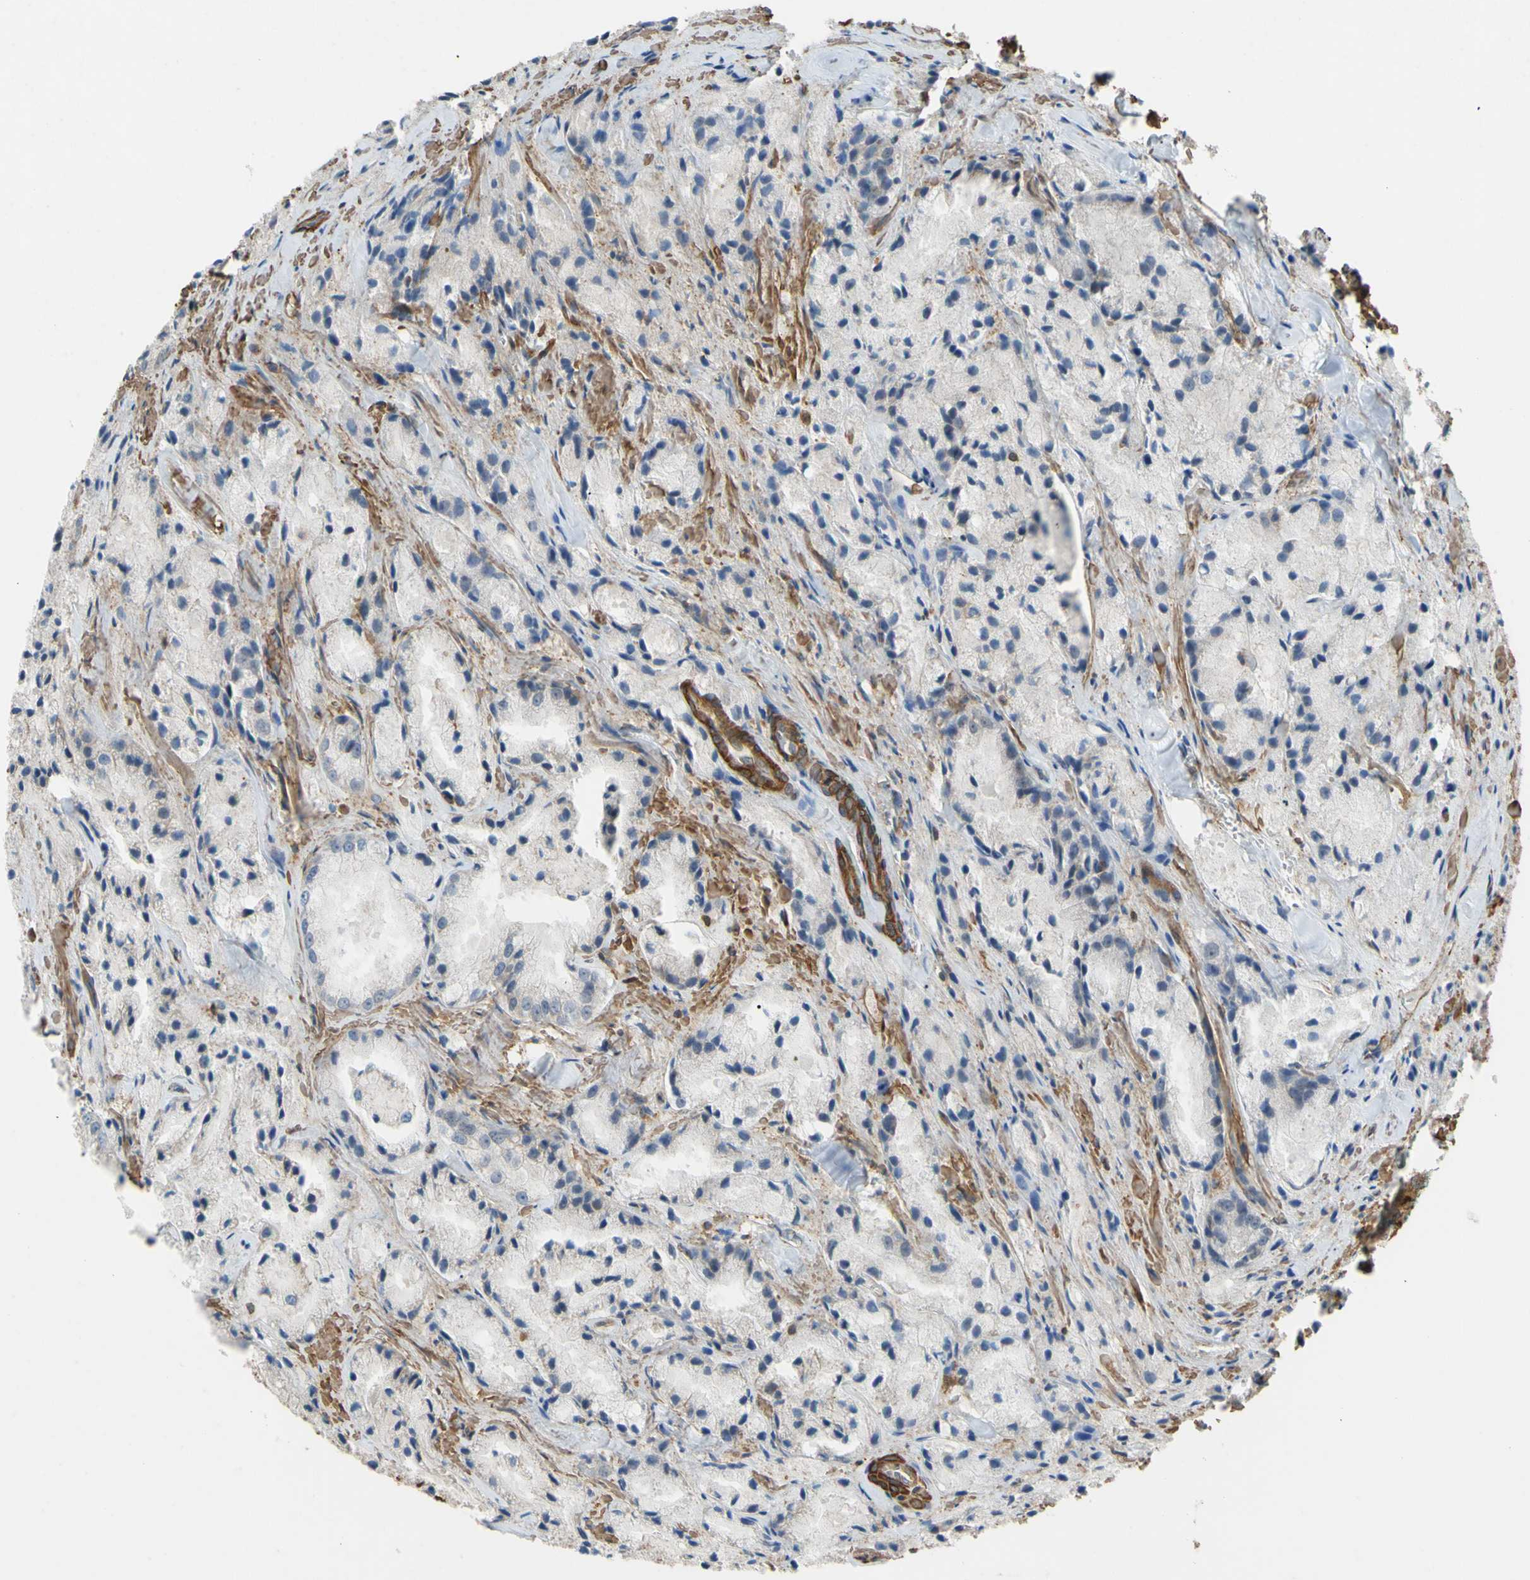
{"staining": {"intensity": "moderate", "quantity": "<25%", "location": "cytoplasmic/membranous"}, "tissue": "prostate cancer", "cell_type": "Tumor cells", "image_type": "cancer", "snomed": [{"axis": "morphology", "description": "Adenocarcinoma, Low grade"}, {"axis": "topography", "description": "Prostate"}], "caption": "DAB immunohistochemical staining of human prostate adenocarcinoma (low-grade) displays moderate cytoplasmic/membranous protein staining in approximately <25% of tumor cells.", "gene": "ADD3", "patient": {"sex": "male", "age": 64}}